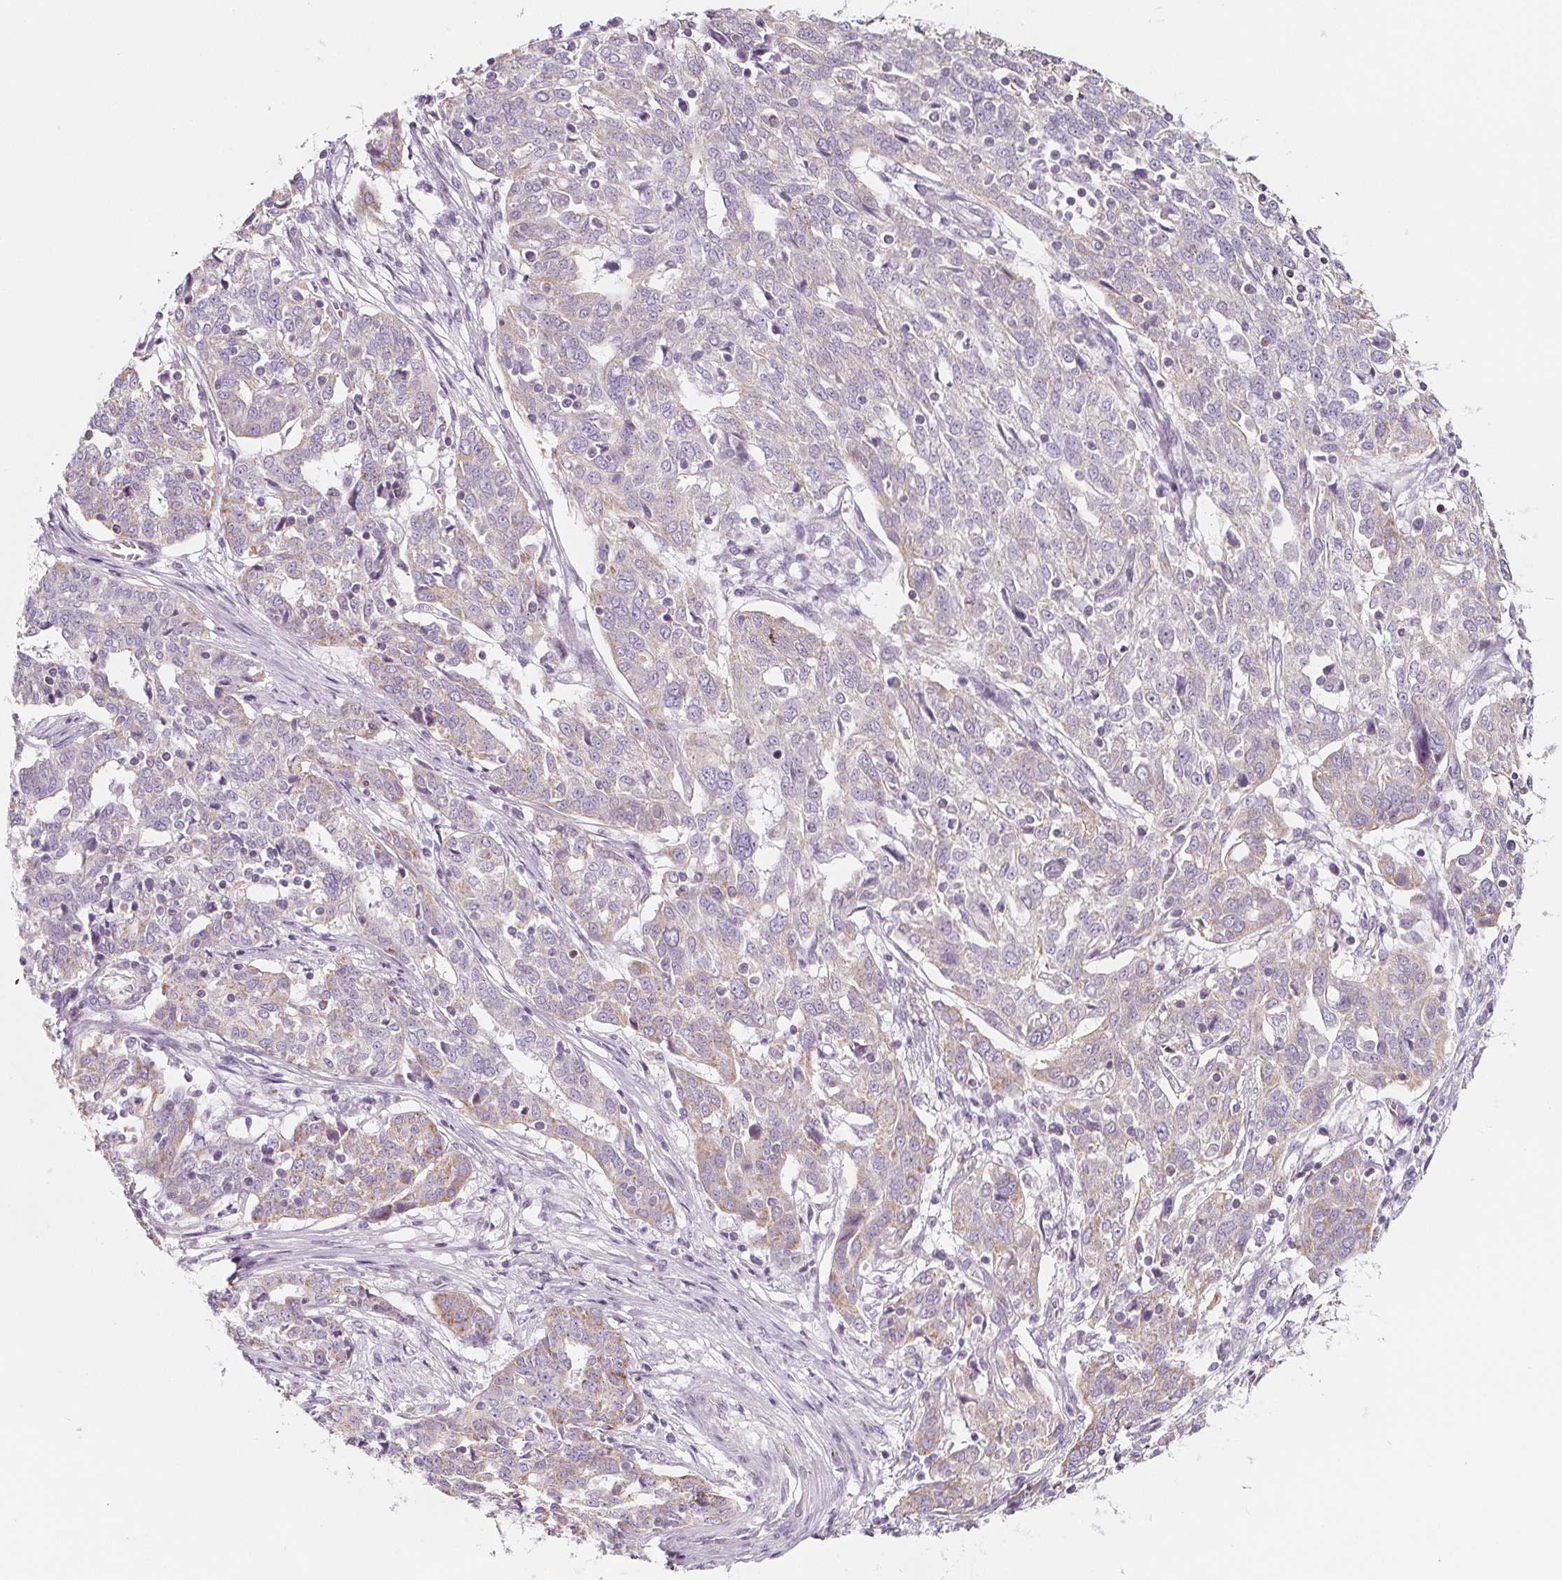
{"staining": {"intensity": "weak", "quantity": "<25%", "location": "cytoplasmic/membranous"}, "tissue": "ovarian cancer", "cell_type": "Tumor cells", "image_type": "cancer", "snomed": [{"axis": "morphology", "description": "Cystadenocarcinoma, serous, NOS"}, {"axis": "topography", "description": "Ovary"}], "caption": "Tumor cells are negative for brown protein staining in serous cystadenocarcinoma (ovarian).", "gene": "IL17C", "patient": {"sex": "female", "age": 67}}